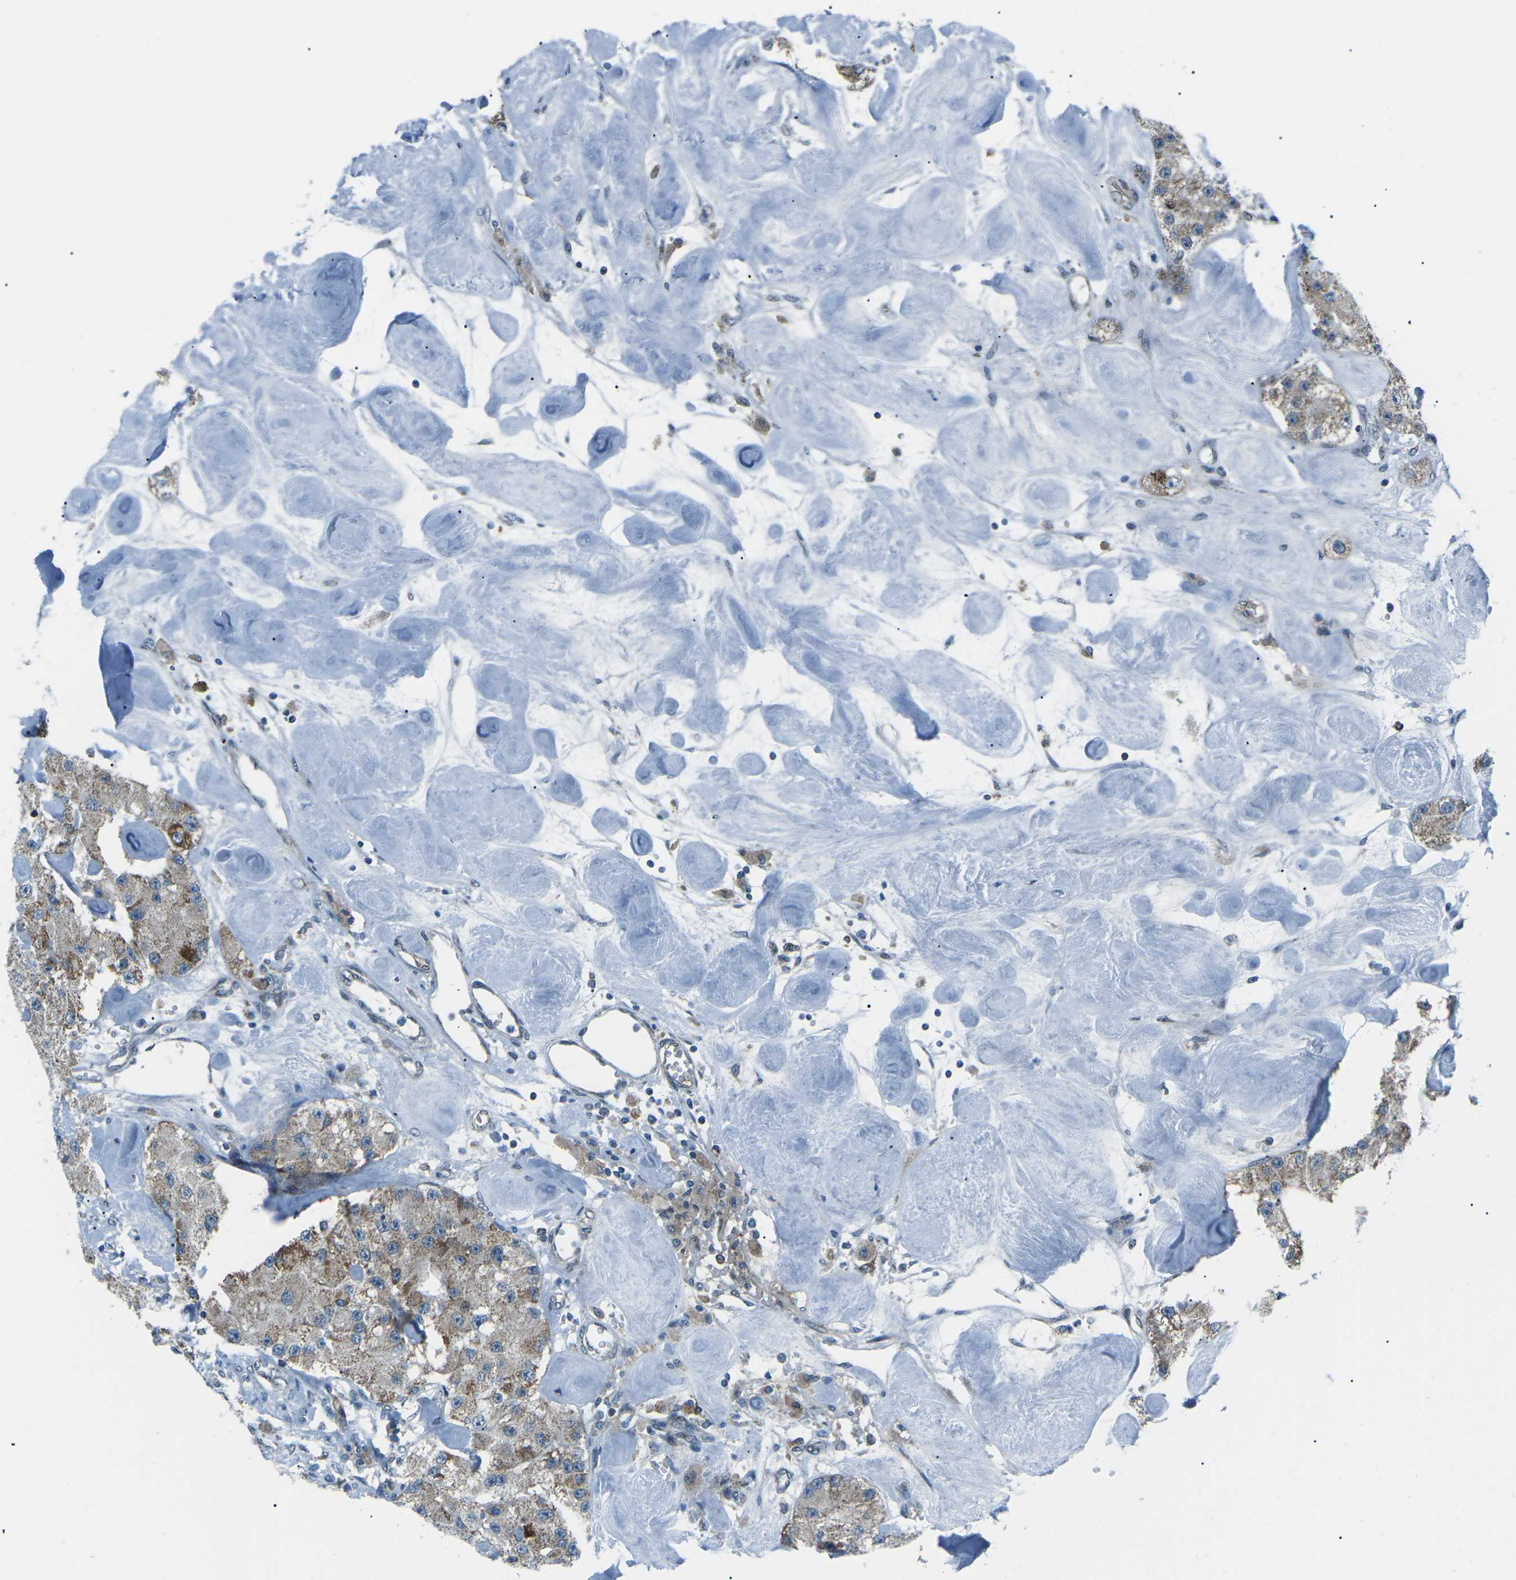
{"staining": {"intensity": "weak", "quantity": ">75%", "location": "cytoplasmic/membranous"}, "tissue": "carcinoid", "cell_type": "Tumor cells", "image_type": "cancer", "snomed": [{"axis": "morphology", "description": "Carcinoid, malignant, NOS"}, {"axis": "topography", "description": "Pancreas"}], "caption": "High-magnification brightfield microscopy of carcinoid (malignant) stained with DAB (brown) and counterstained with hematoxylin (blue). tumor cells exhibit weak cytoplasmic/membranous positivity is identified in approximately>75% of cells.", "gene": "RFESD", "patient": {"sex": "male", "age": 41}}